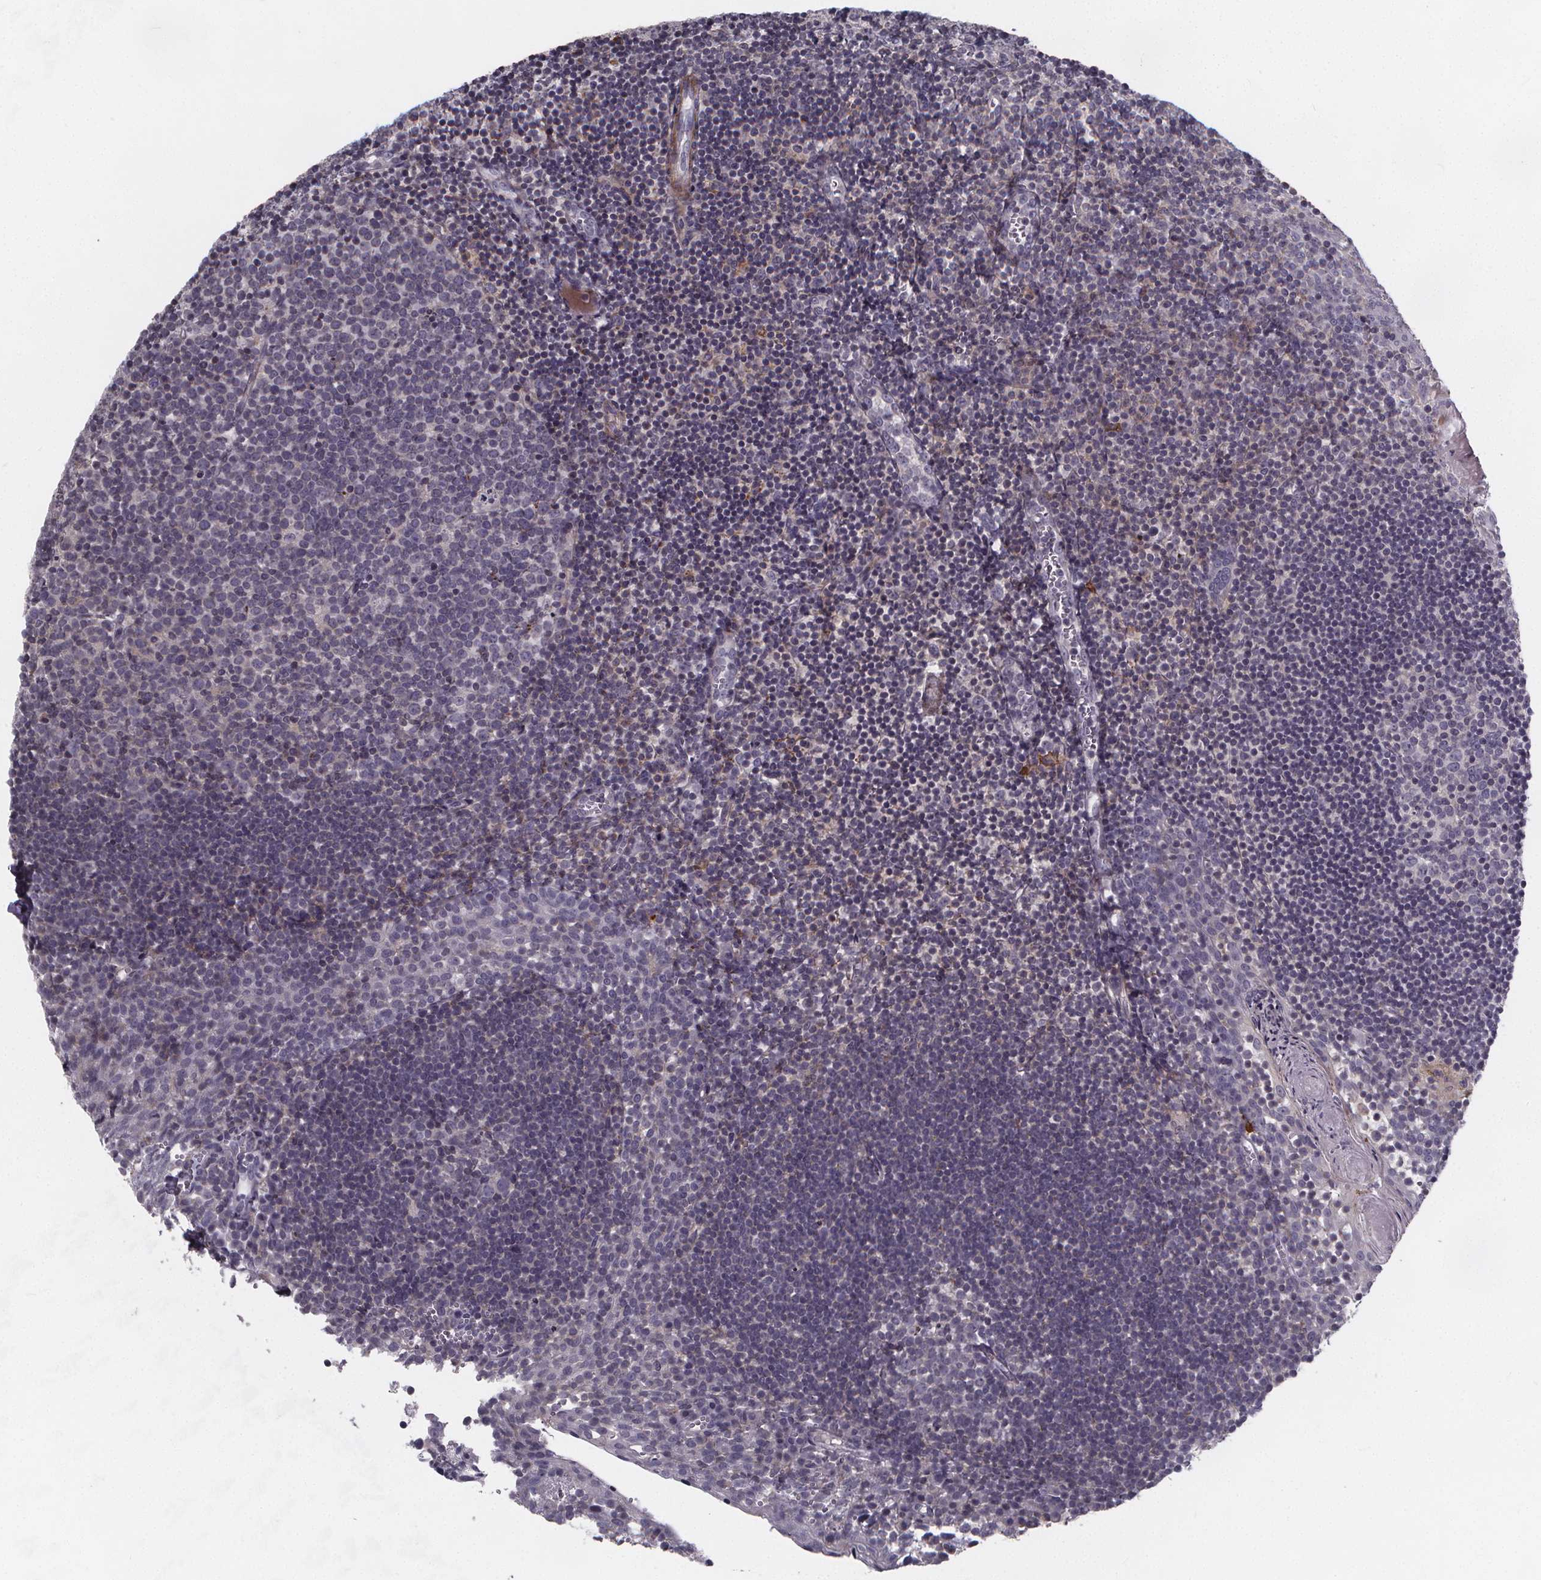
{"staining": {"intensity": "negative", "quantity": "none", "location": "none"}, "tissue": "lymph node", "cell_type": "Germinal center cells", "image_type": "normal", "snomed": [{"axis": "morphology", "description": "Normal tissue, NOS"}, {"axis": "topography", "description": "Lymph node"}], "caption": "Immunohistochemistry (IHC) micrograph of benign lymph node: lymph node stained with DAB (3,3'-diaminobenzidine) exhibits no significant protein expression in germinal center cells.", "gene": "FBXW2", "patient": {"sex": "female", "age": 21}}